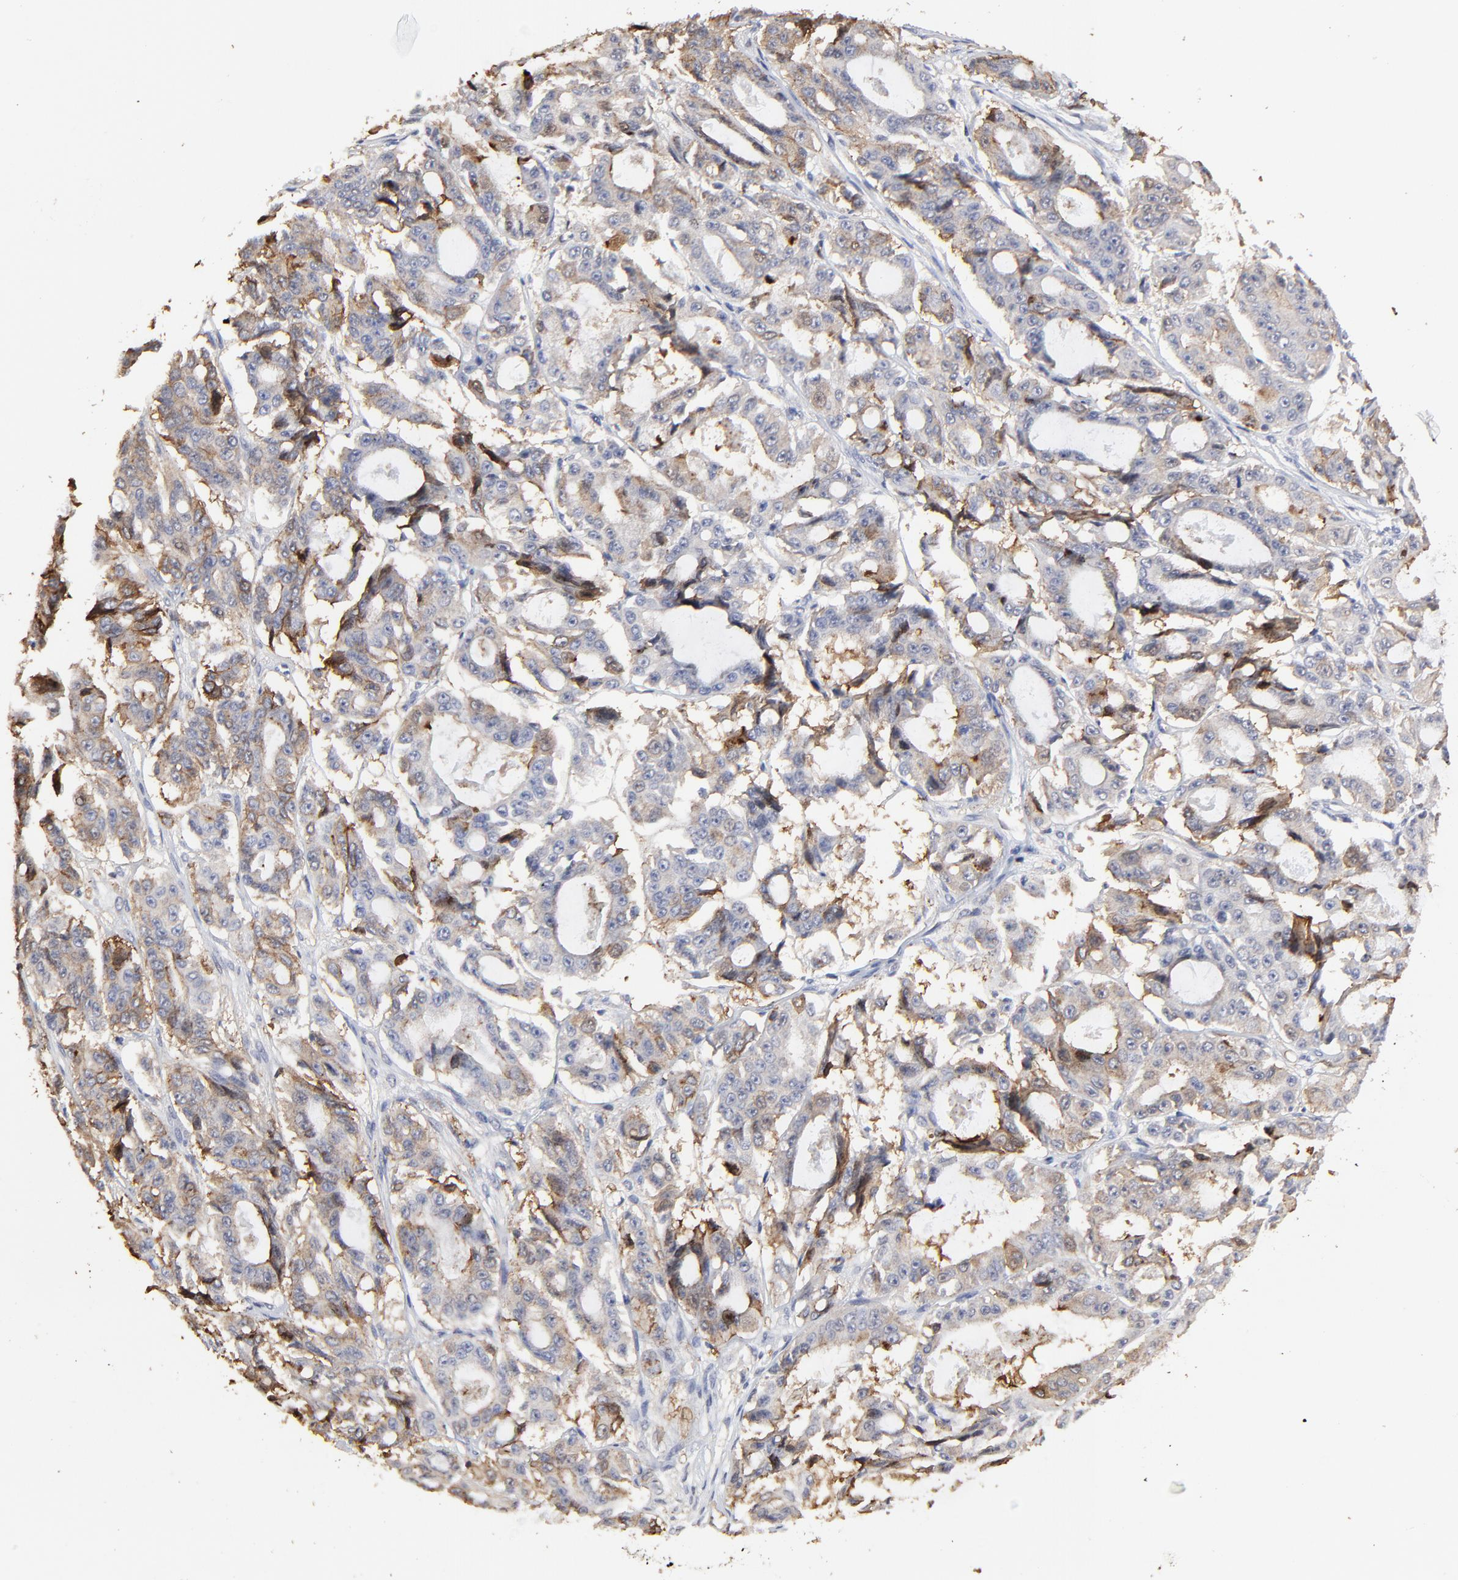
{"staining": {"intensity": "moderate", "quantity": ">75%", "location": "cytoplasmic/membranous"}, "tissue": "ovarian cancer", "cell_type": "Tumor cells", "image_type": "cancer", "snomed": [{"axis": "morphology", "description": "Carcinoma, endometroid"}, {"axis": "topography", "description": "Ovary"}], "caption": "Immunohistochemistry (IHC) staining of ovarian cancer (endometroid carcinoma), which demonstrates medium levels of moderate cytoplasmic/membranous expression in about >75% of tumor cells indicating moderate cytoplasmic/membranous protein positivity. The staining was performed using DAB (brown) for protein detection and nuclei were counterstained in hematoxylin (blue).", "gene": "SLC6A14", "patient": {"sex": "female", "age": 61}}